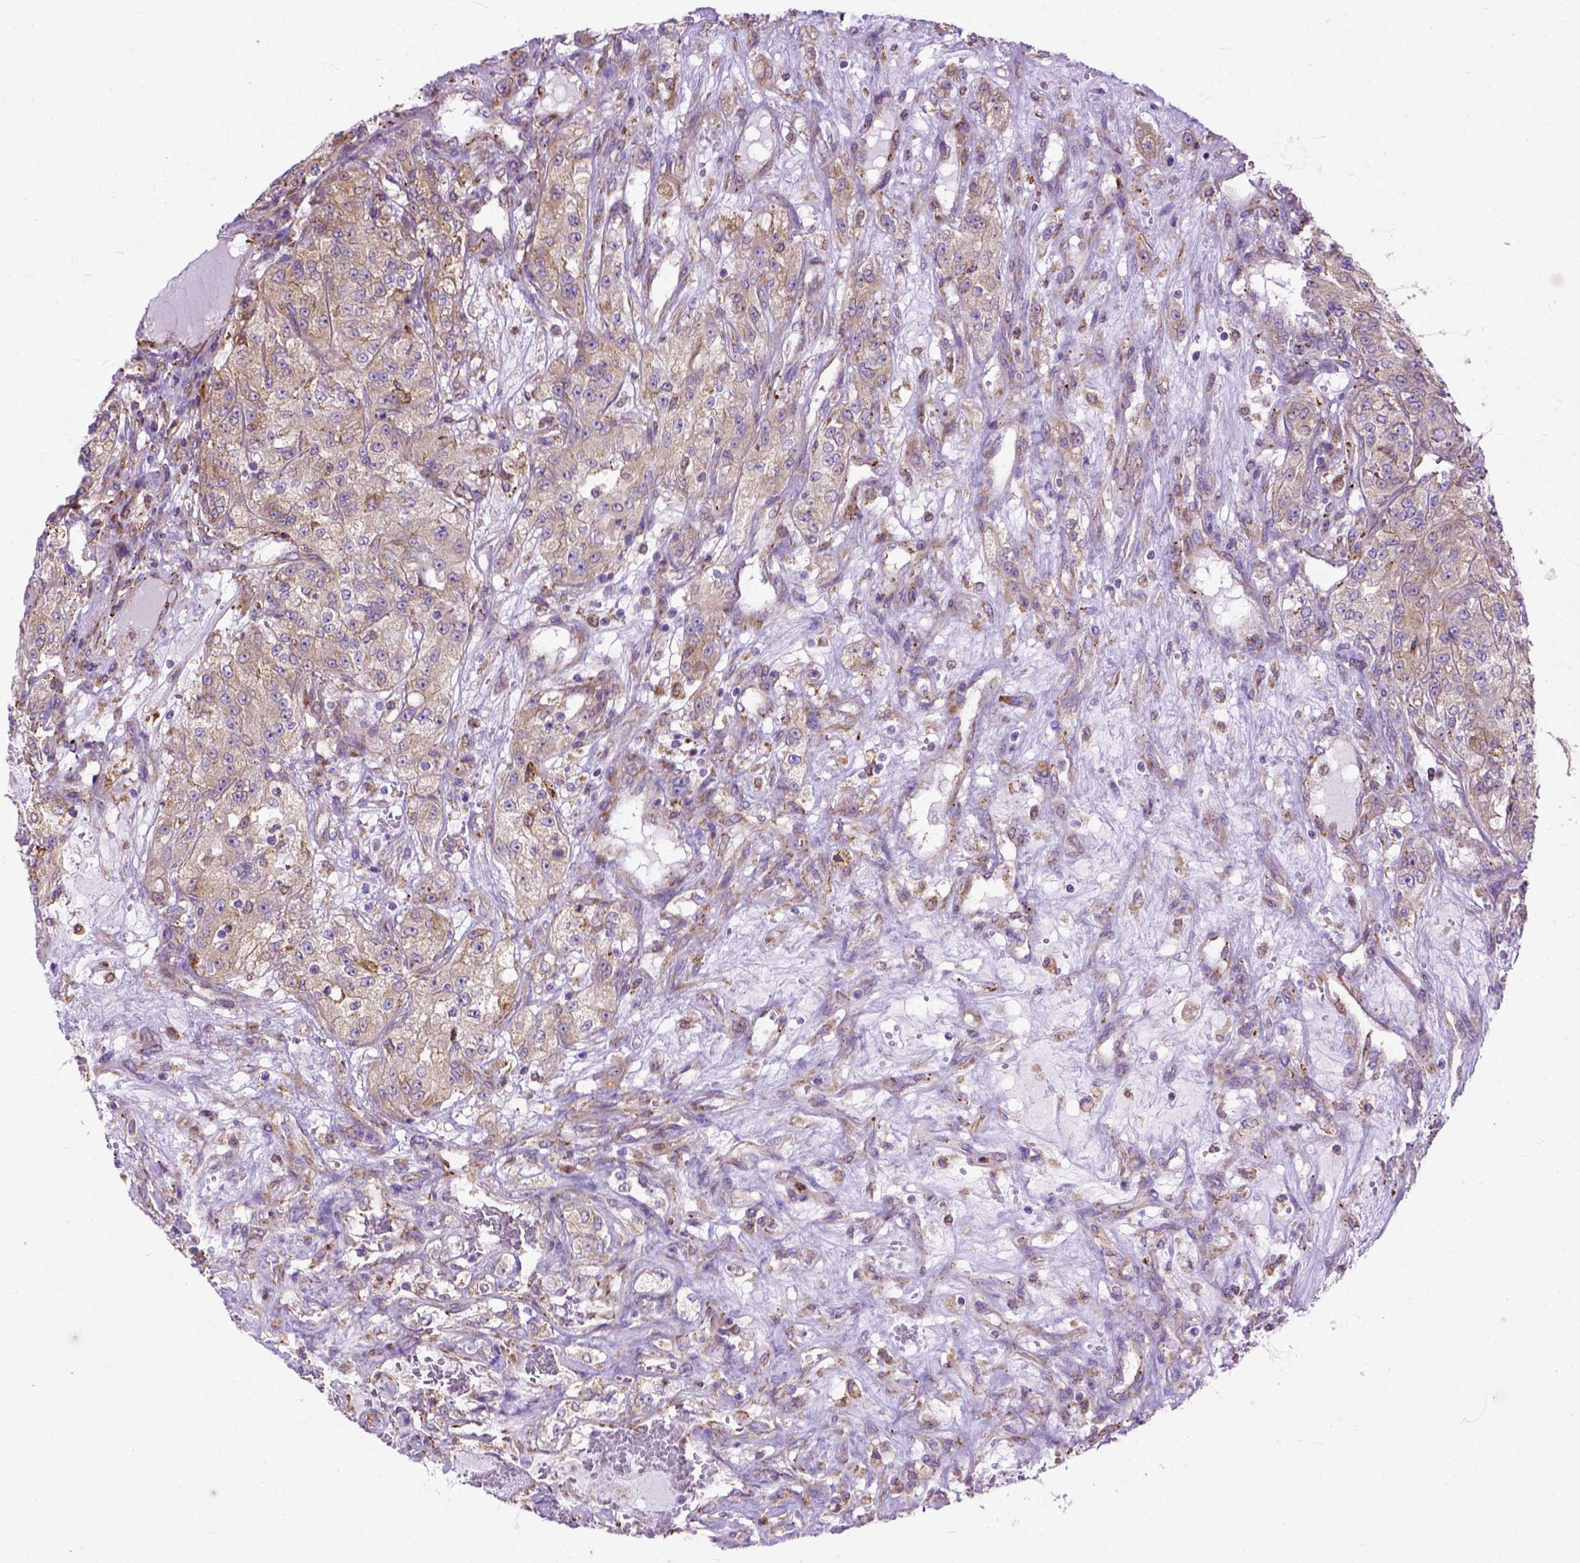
{"staining": {"intensity": "moderate", "quantity": "<25%", "location": "cytoplasmic/membranous"}, "tissue": "renal cancer", "cell_type": "Tumor cells", "image_type": "cancer", "snomed": [{"axis": "morphology", "description": "Adenocarcinoma, NOS"}, {"axis": "topography", "description": "Kidney"}], "caption": "Tumor cells show low levels of moderate cytoplasmic/membranous positivity in approximately <25% of cells in adenocarcinoma (renal). Using DAB (brown) and hematoxylin (blue) stains, captured at high magnification using brightfield microscopy.", "gene": "PLK4", "patient": {"sex": "female", "age": 63}}